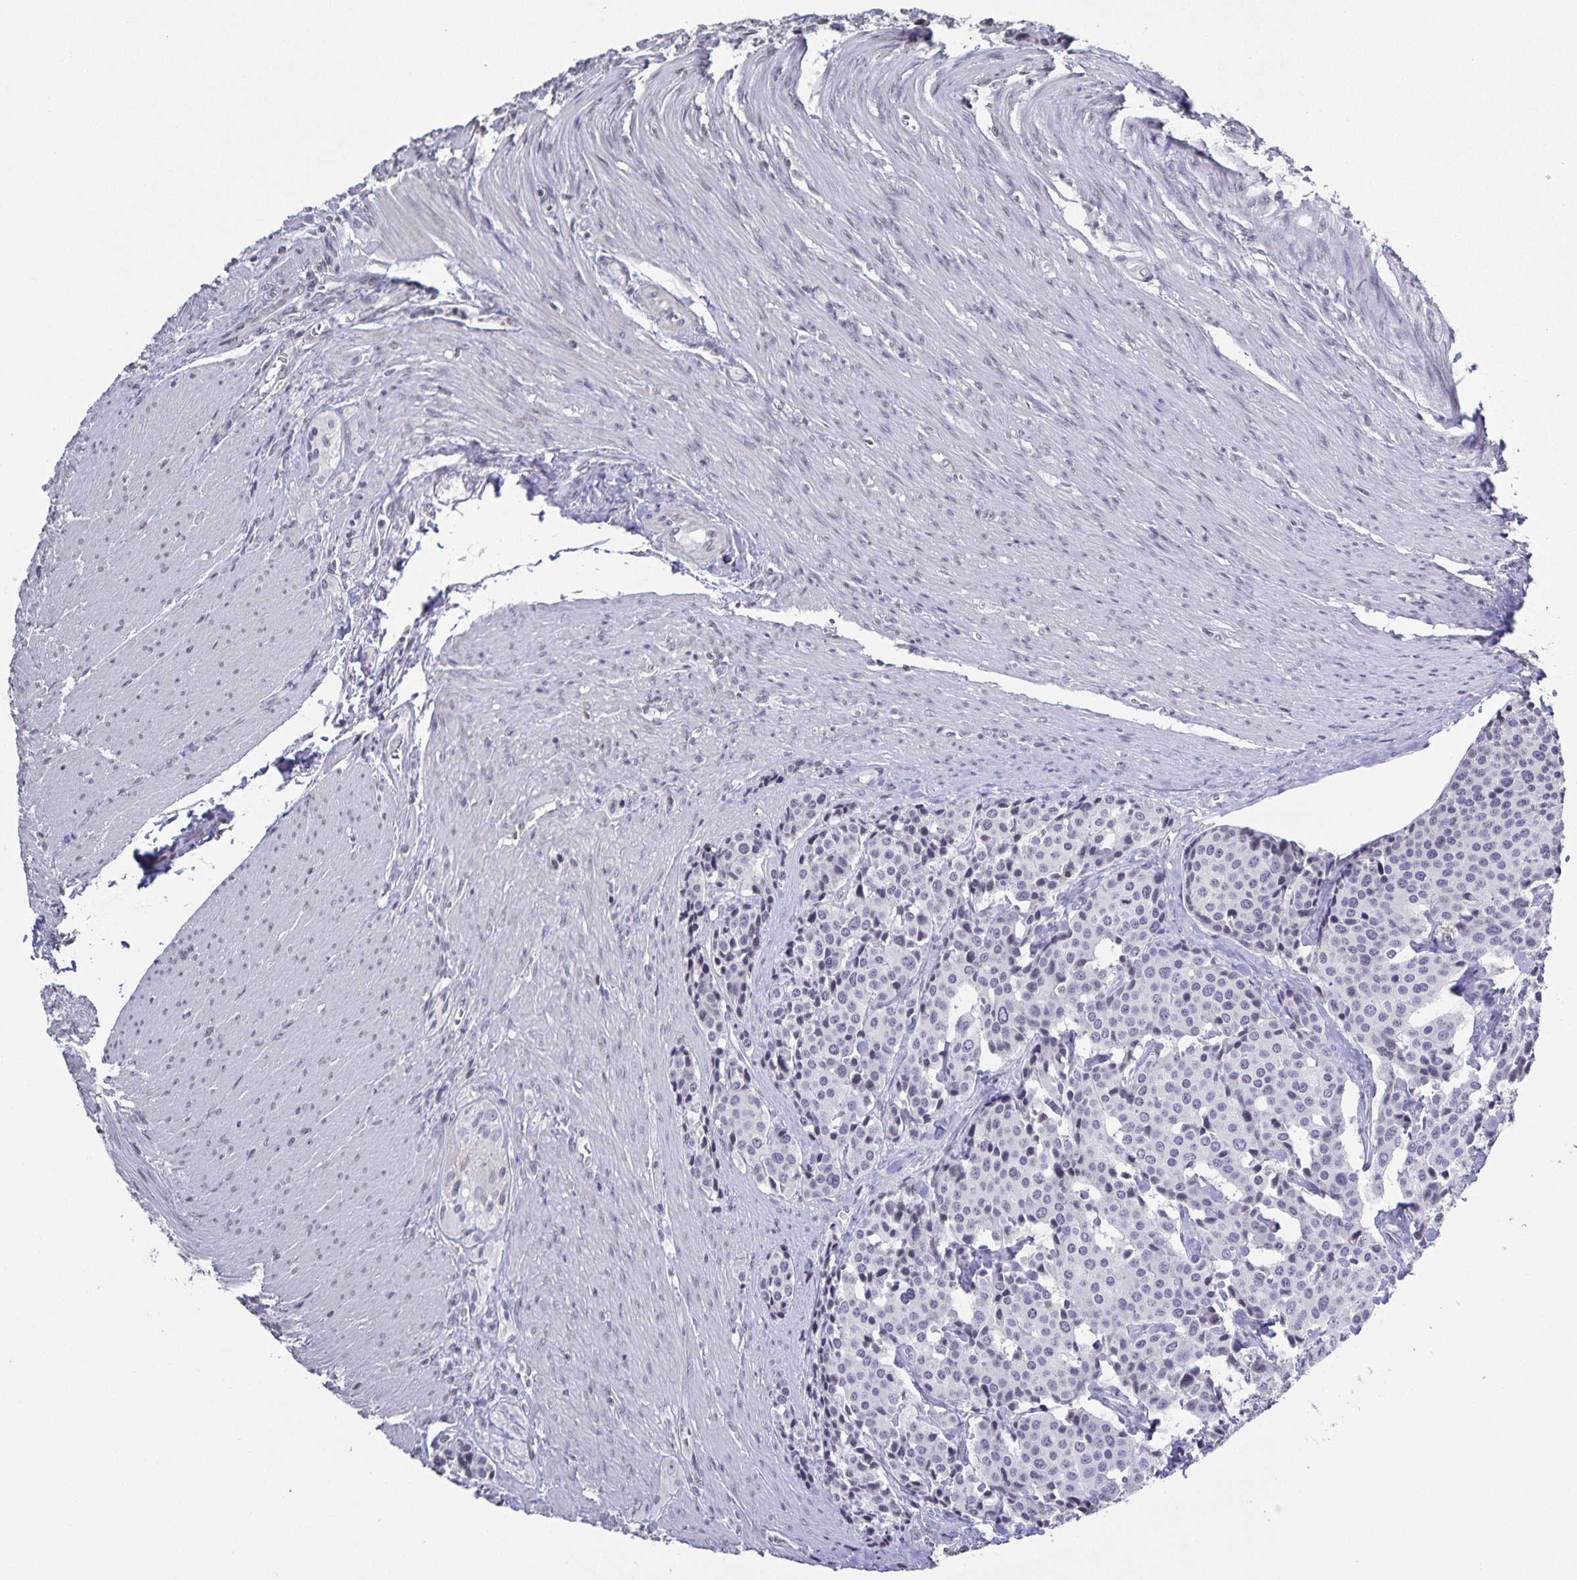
{"staining": {"intensity": "negative", "quantity": "none", "location": "none"}, "tissue": "carcinoid", "cell_type": "Tumor cells", "image_type": "cancer", "snomed": [{"axis": "morphology", "description": "Carcinoid, malignant, NOS"}, {"axis": "topography", "description": "Small intestine"}], "caption": "Immunohistochemical staining of malignant carcinoid demonstrates no significant expression in tumor cells.", "gene": "AQP4", "patient": {"sex": "male", "age": 73}}